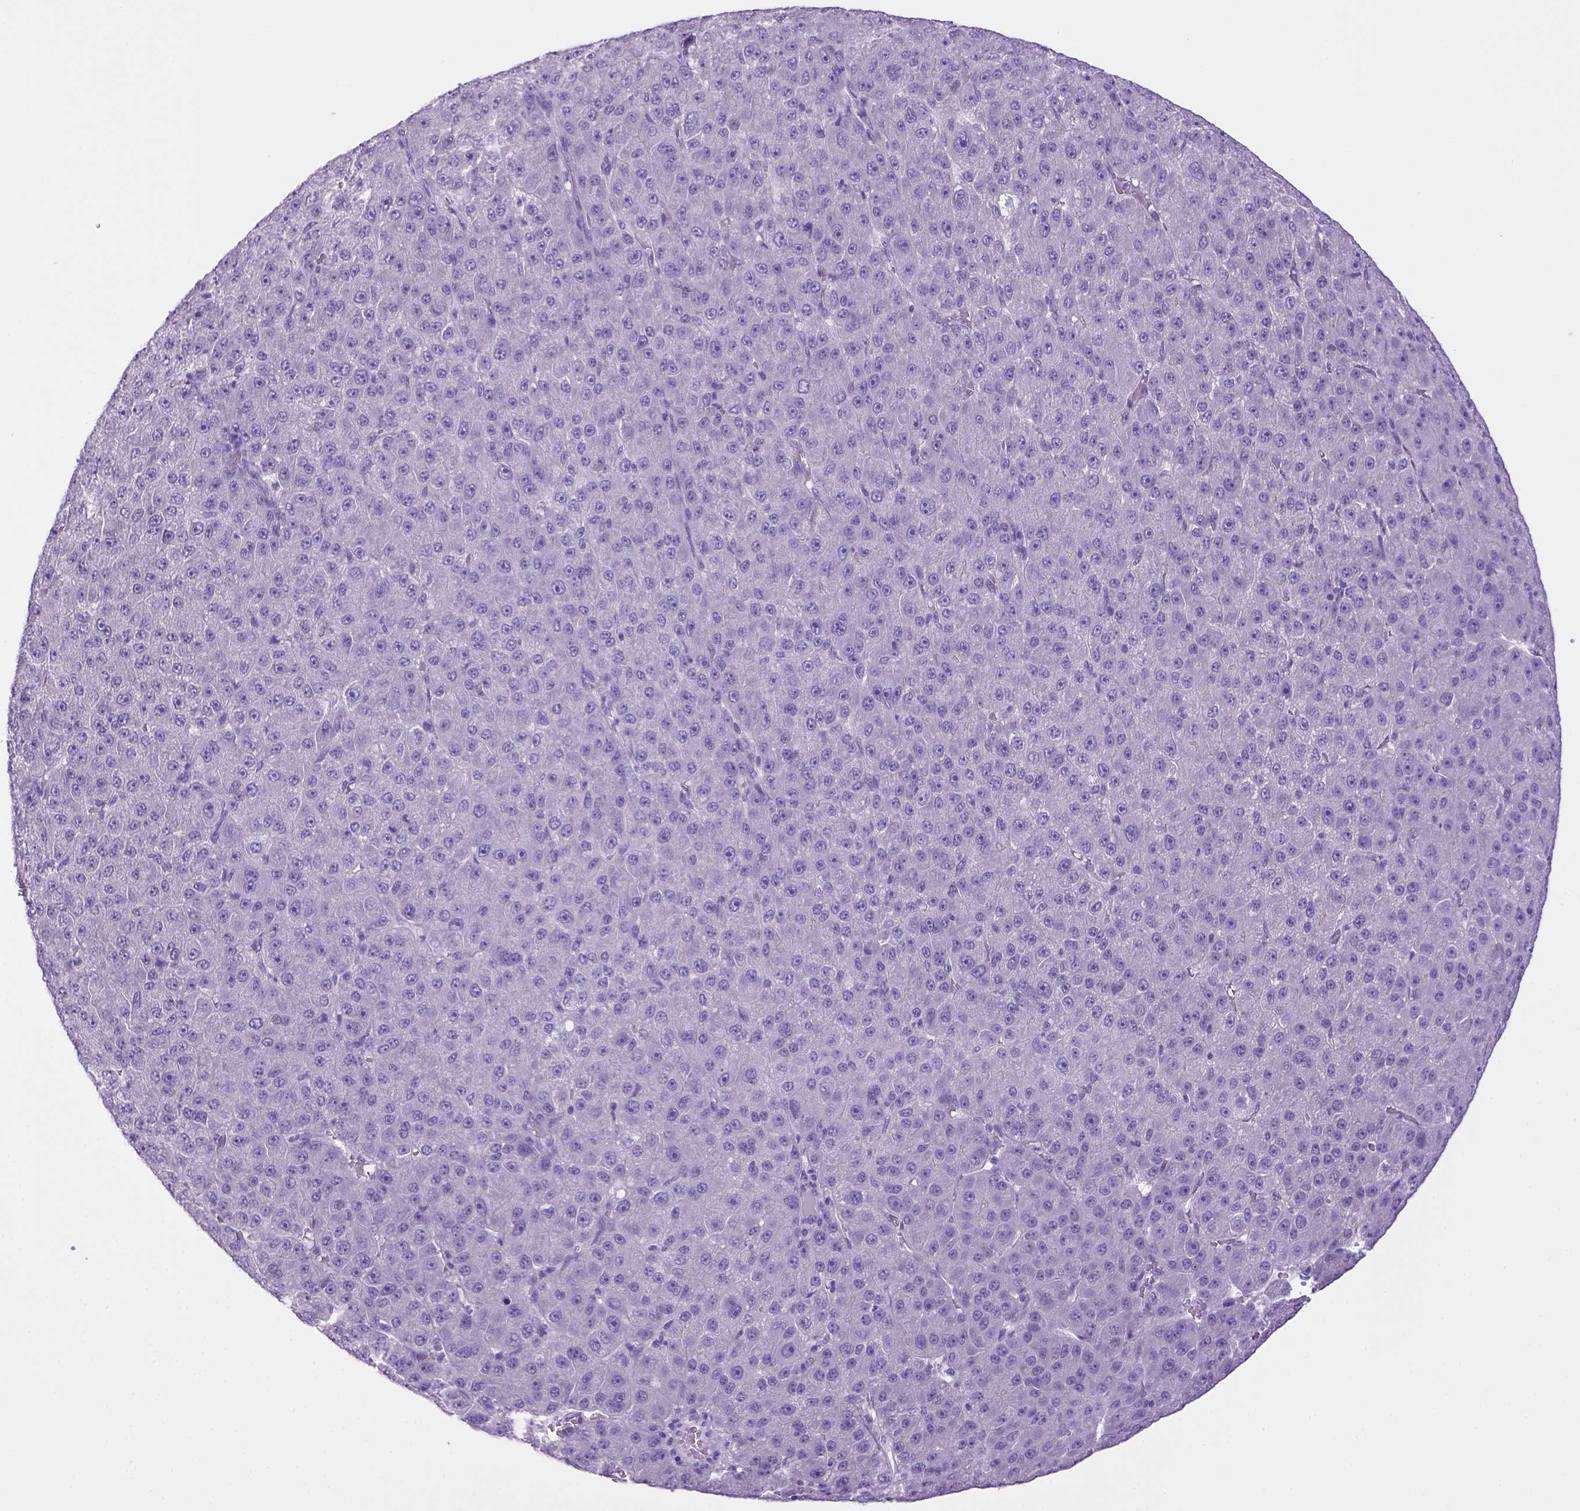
{"staining": {"intensity": "negative", "quantity": "none", "location": "none"}, "tissue": "liver cancer", "cell_type": "Tumor cells", "image_type": "cancer", "snomed": [{"axis": "morphology", "description": "Carcinoma, Hepatocellular, NOS"}, {"axis": "topography", "description": "Liver"}], "caption": "Hepatocellular carcinoma (liver) was stained to show a protein in brown. There is no significant positivity in tumor cells.", "gene": "SGCG", "patient": {"sex": "male", "age": 67}}